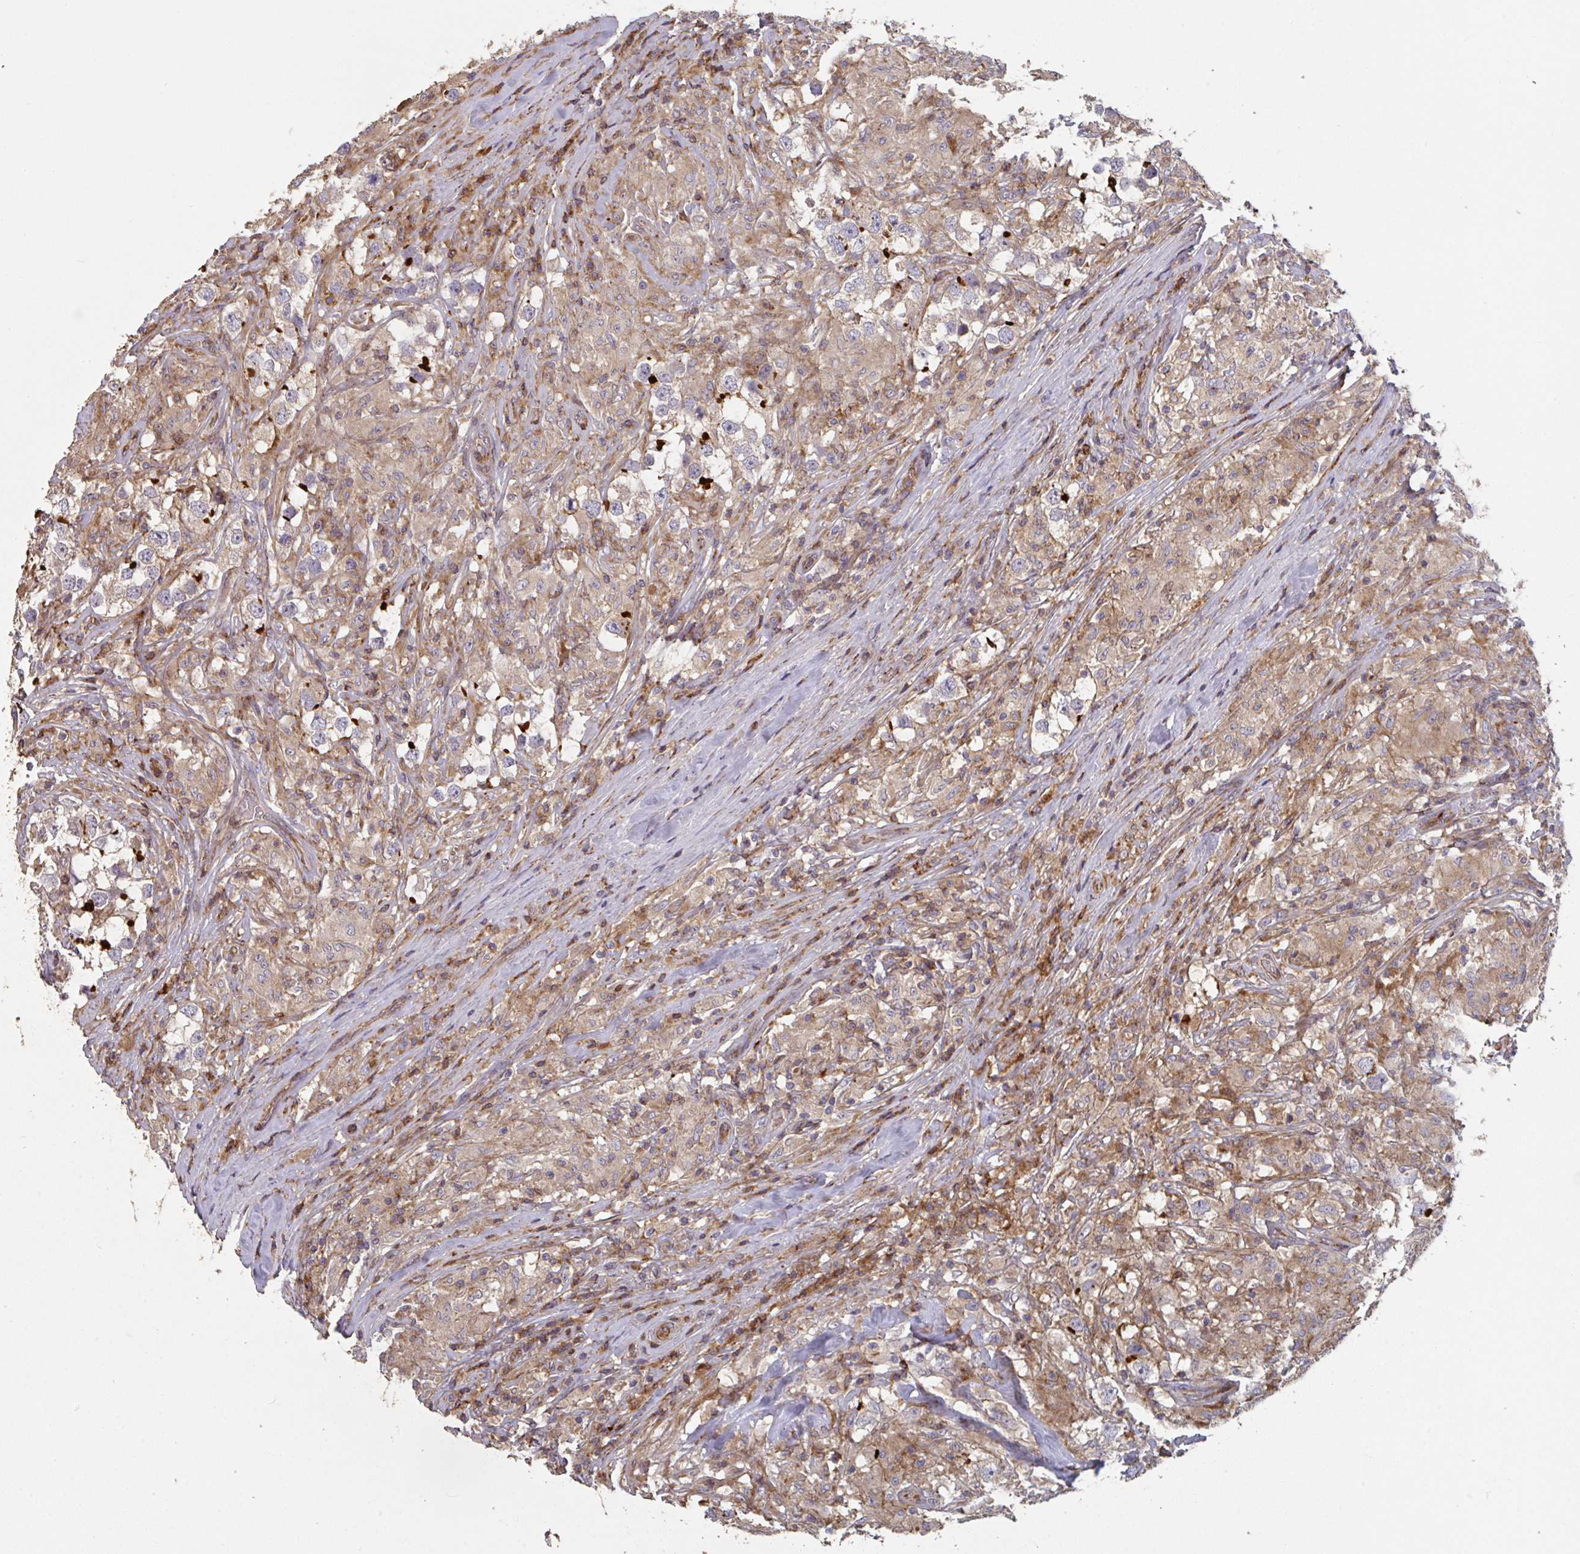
{"staining": {"intensity": "weak", "quantity": "<25%", "location": "cytoplasmic/membranous"}, "tissue": "testis cancer", "cell_type": "Tumor cells", "image_type": "cancer", "snomed": [{"axis": "morphology", "description": "Seminoma, NOS"}, {"axis": "topography", "description": "Testis"}], "caption": "There is no significant expression in tumor cells of testis cancer.", "gene": "FZD2", "patient": {"sex": "male", "age": 46}}